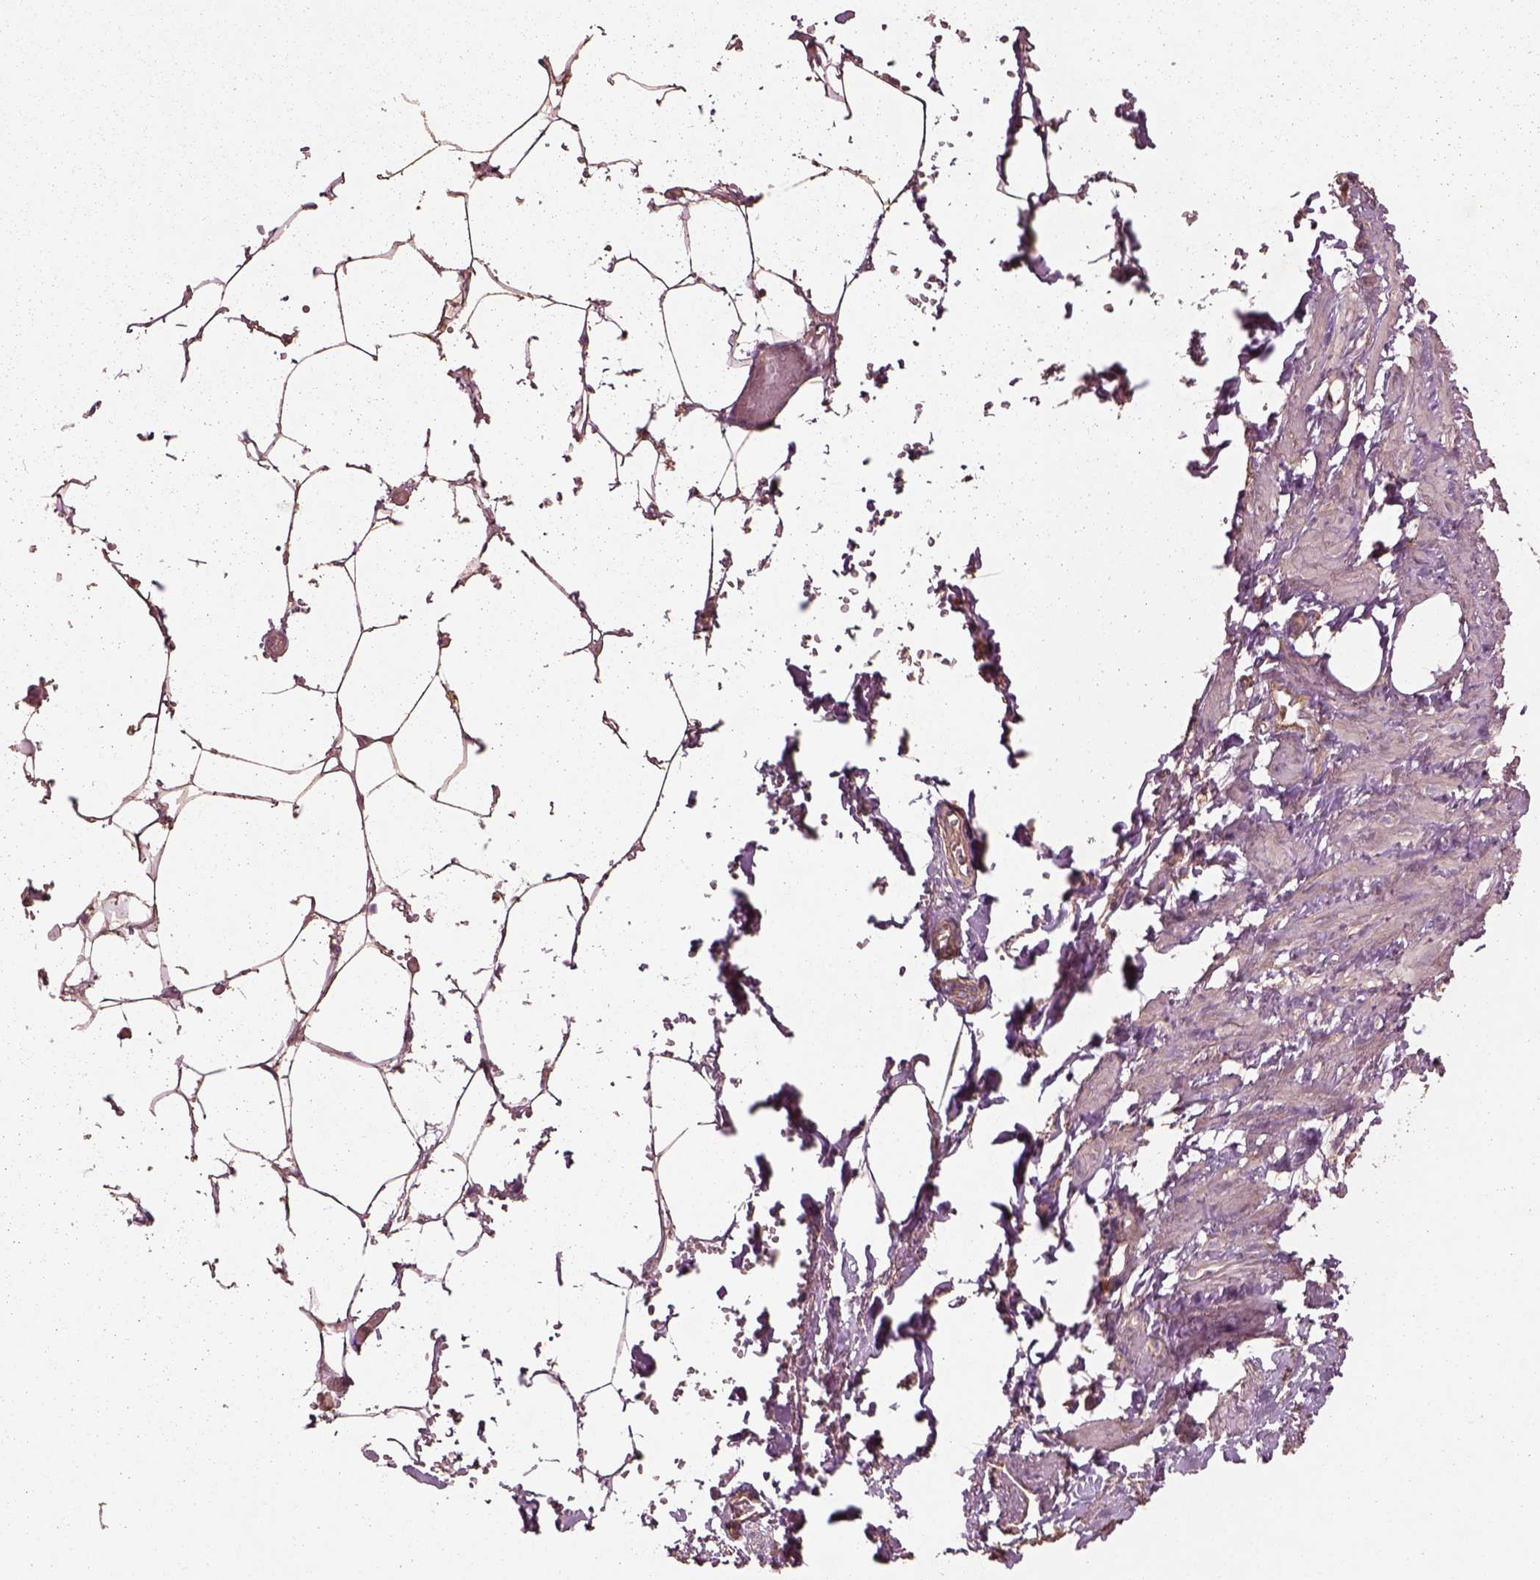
{"staining": {"intensity": "weak", "quantity": ">75%", "location": "cytoplasmic/membranous"}, "tissue": "adipose tissue", "cell_type": "Adipocytes", "image_type": "normal", "snomed": [{"axis": "morphology", "description": "Normal tissue, NOS"}, {"axis": "topography", "description": "Prostate"}, {"axis": "topography", "description": "Peripheral nerve tissue"}], "caption": "Immunohistochemical staining of normal human adipose tissue reveals >75% levels of weak cytoplasmic/membranous protein staining in approximately >75% of adipocytes.", "gene": "TRADD", "patient": {"sex": "male", "age": 55}}